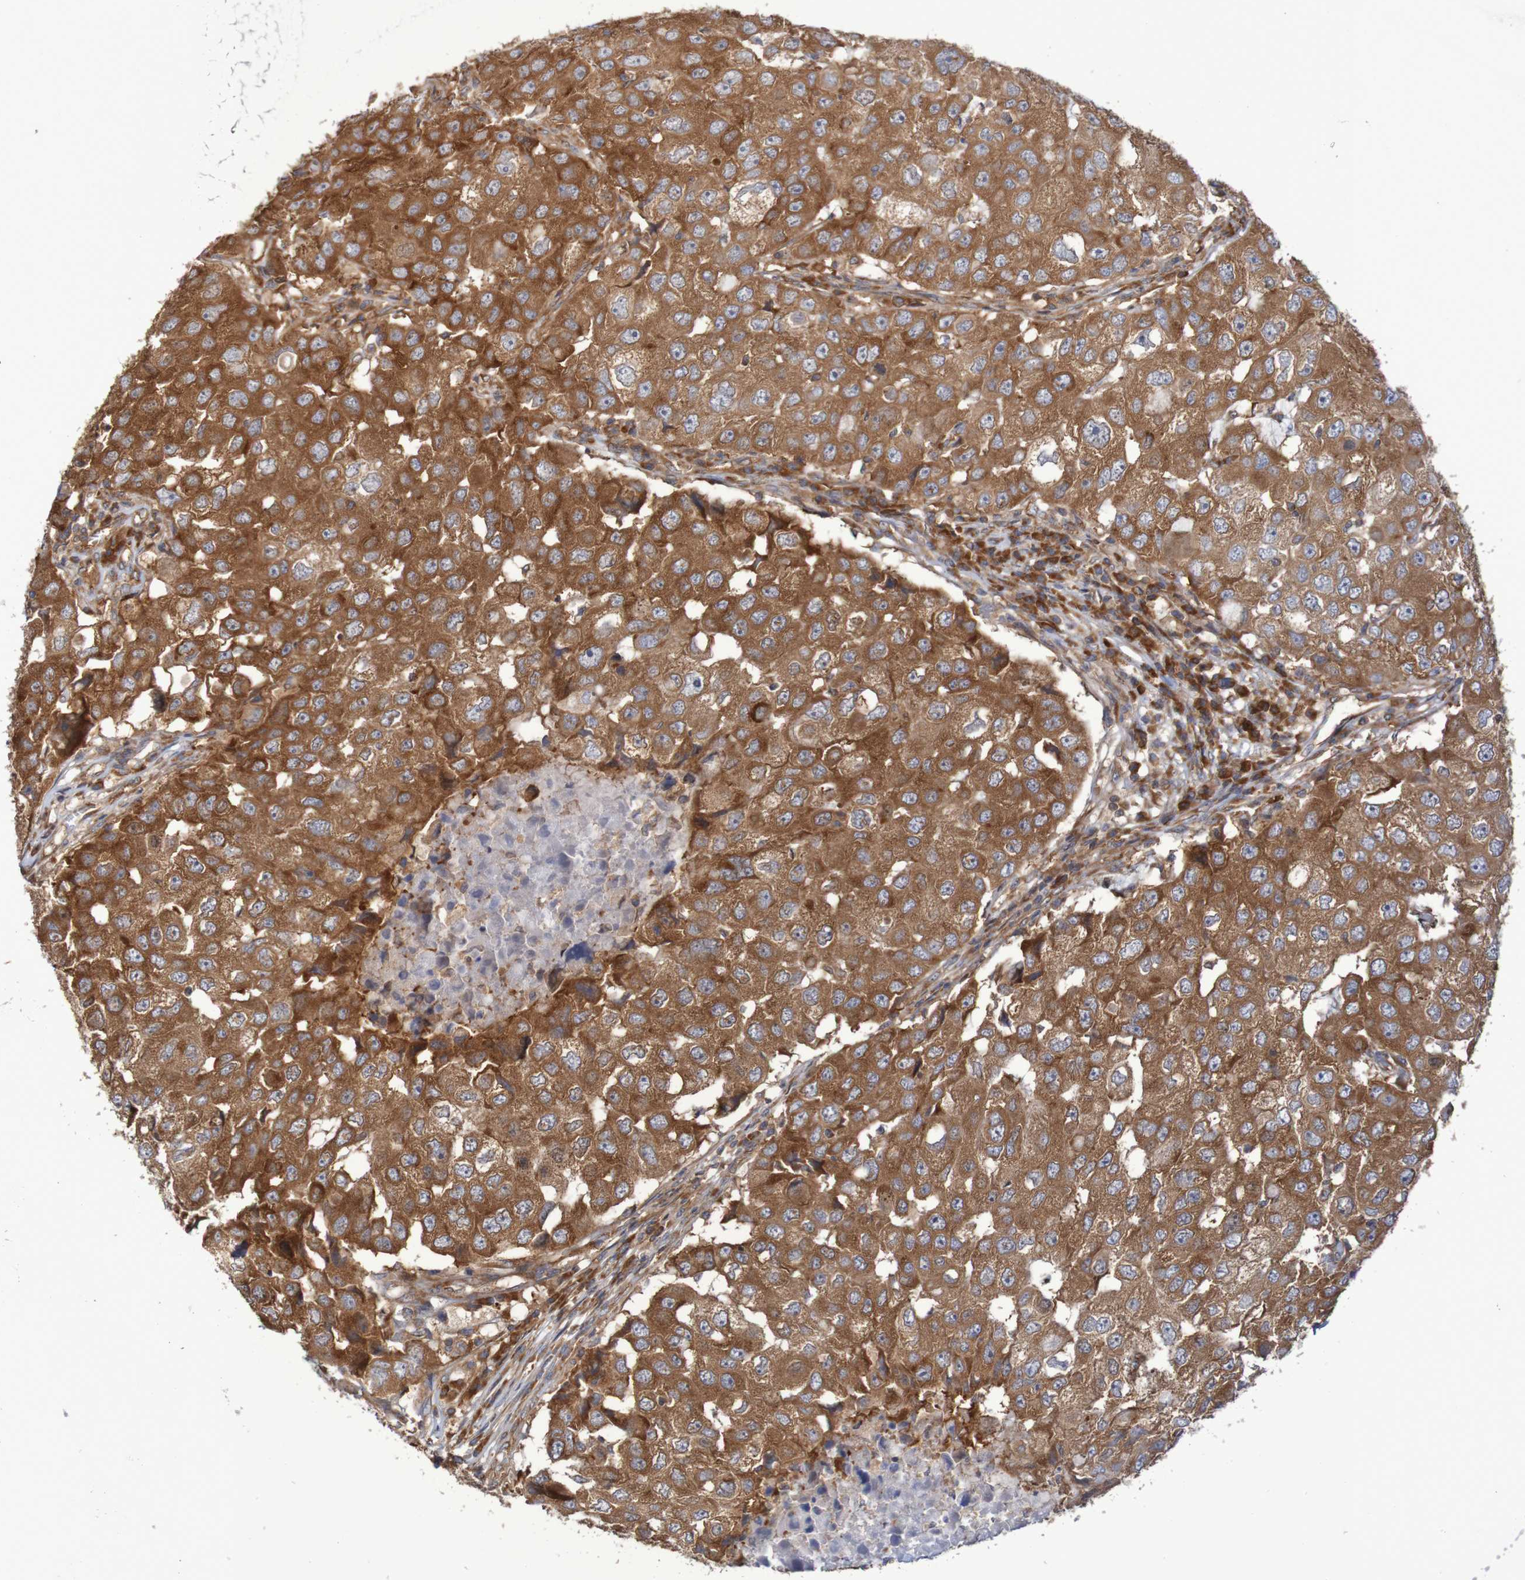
{"staining": {"intensity": "strong", "quantity": ">75%", "location": "cytoplasmic/membranous"}, "tissue": "breast cancer", "cell_type": "Tumor cells", "image_type": "cancer", "snomed": [{"axis": "morphology", "description": "Duct carcinoma"}, {"axis": "topography", "description": "Breast"}], "caption": "An IHC histopathology image of tumor tissue is shown. Protein staining in brown highlights strong cytoplasmic/membranous positivity in infiltrating ductal carcinoma (breast) within tumor cells.", "gene": "LRRC47", "patient": {"sex": "female", "age": 27}}